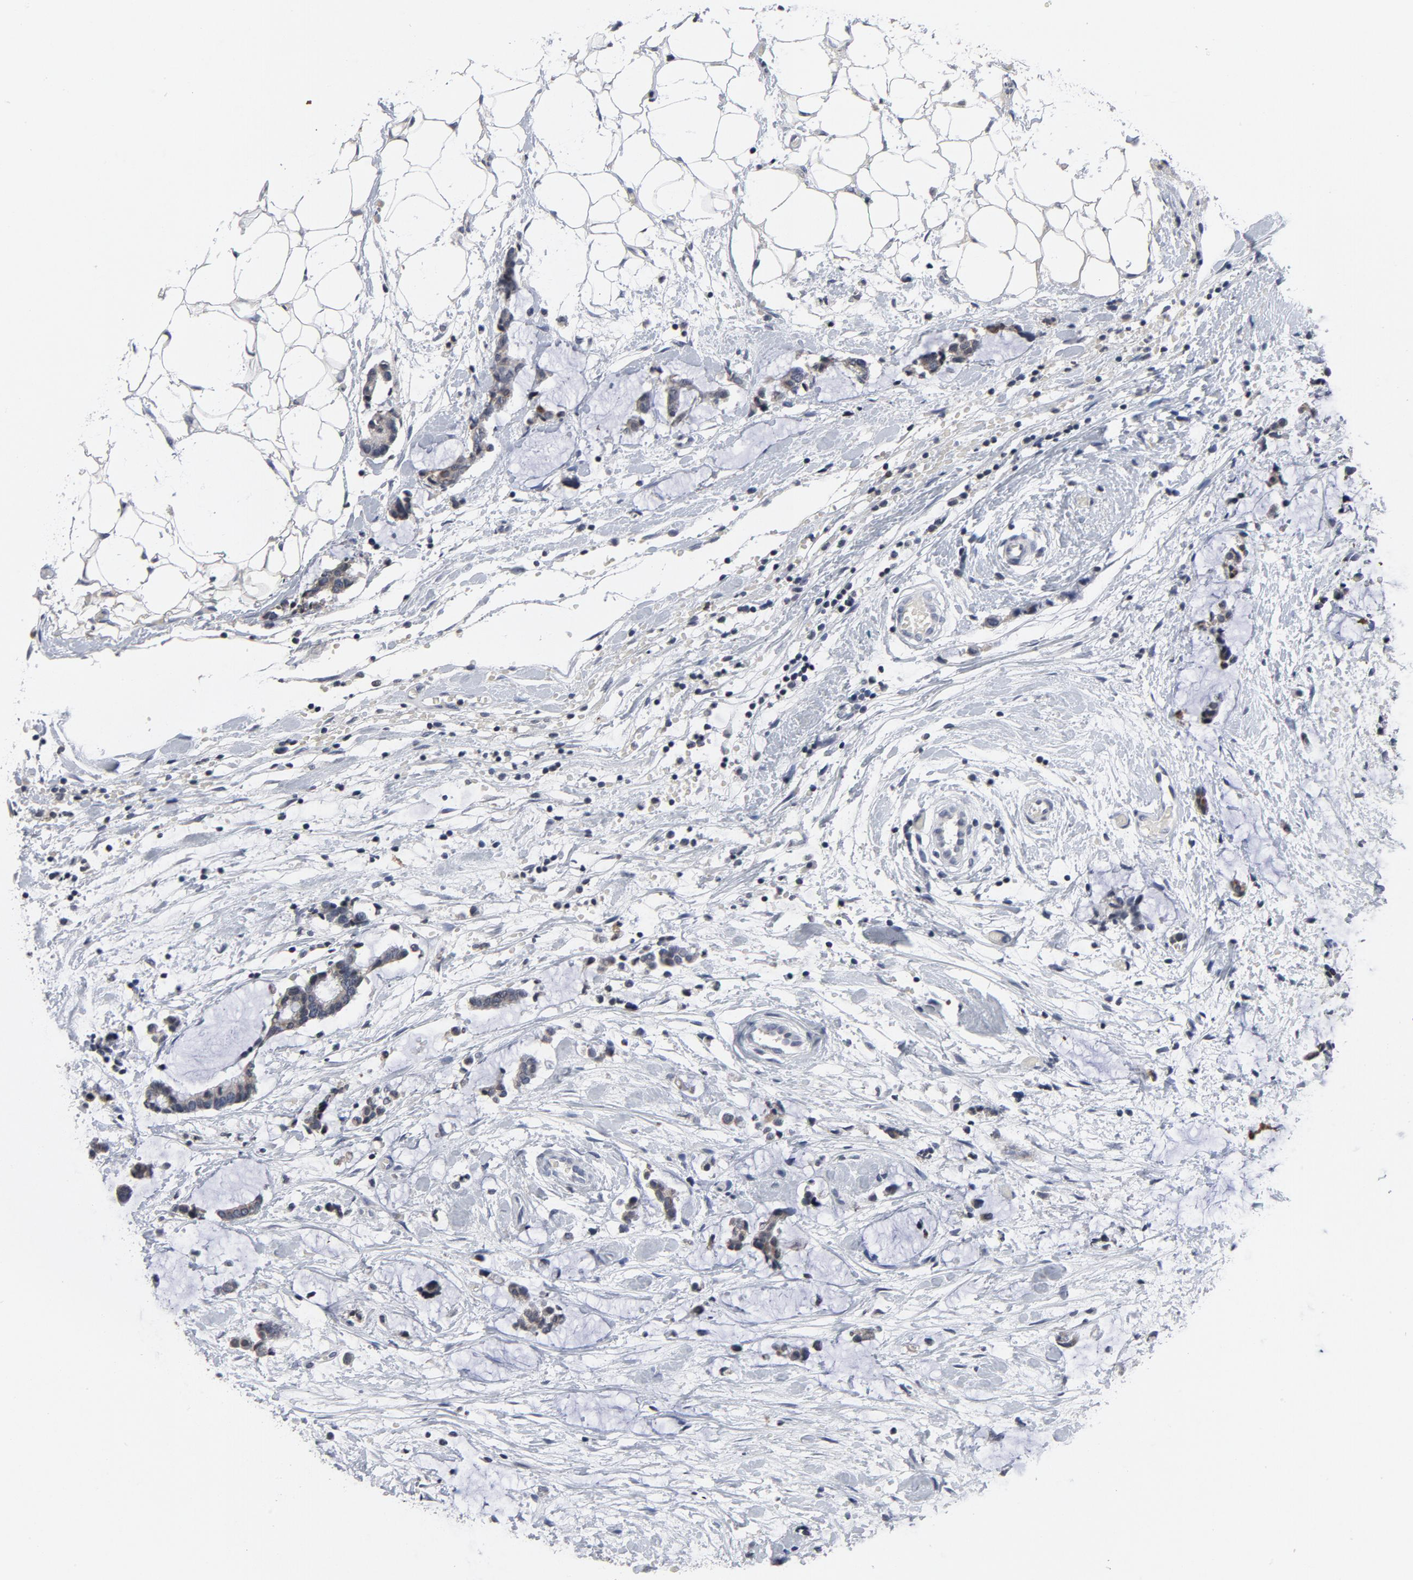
{"staining": {"intensity": "weak", "quantity": "<25%", "location": "cytoplasmic/membranous"}, "tissue": "colorectal cancer", "cell_type": "Tumor cells", "image_type": "cancer", "snomed": [{"axis": "morphology", "description": "Adenocarcinoma, NOS"}, {"axis": "topography", "description": "Colon"}], "caption": "An image of human colorectal adenocarcinoma is negative for staining in tumor cells. The staining is performed using DAB brown chromogen with nuclei counter-stained in using hematoxylin.", "gene": "TCL1A", "patient": {"sex": "male", "age": 14}}